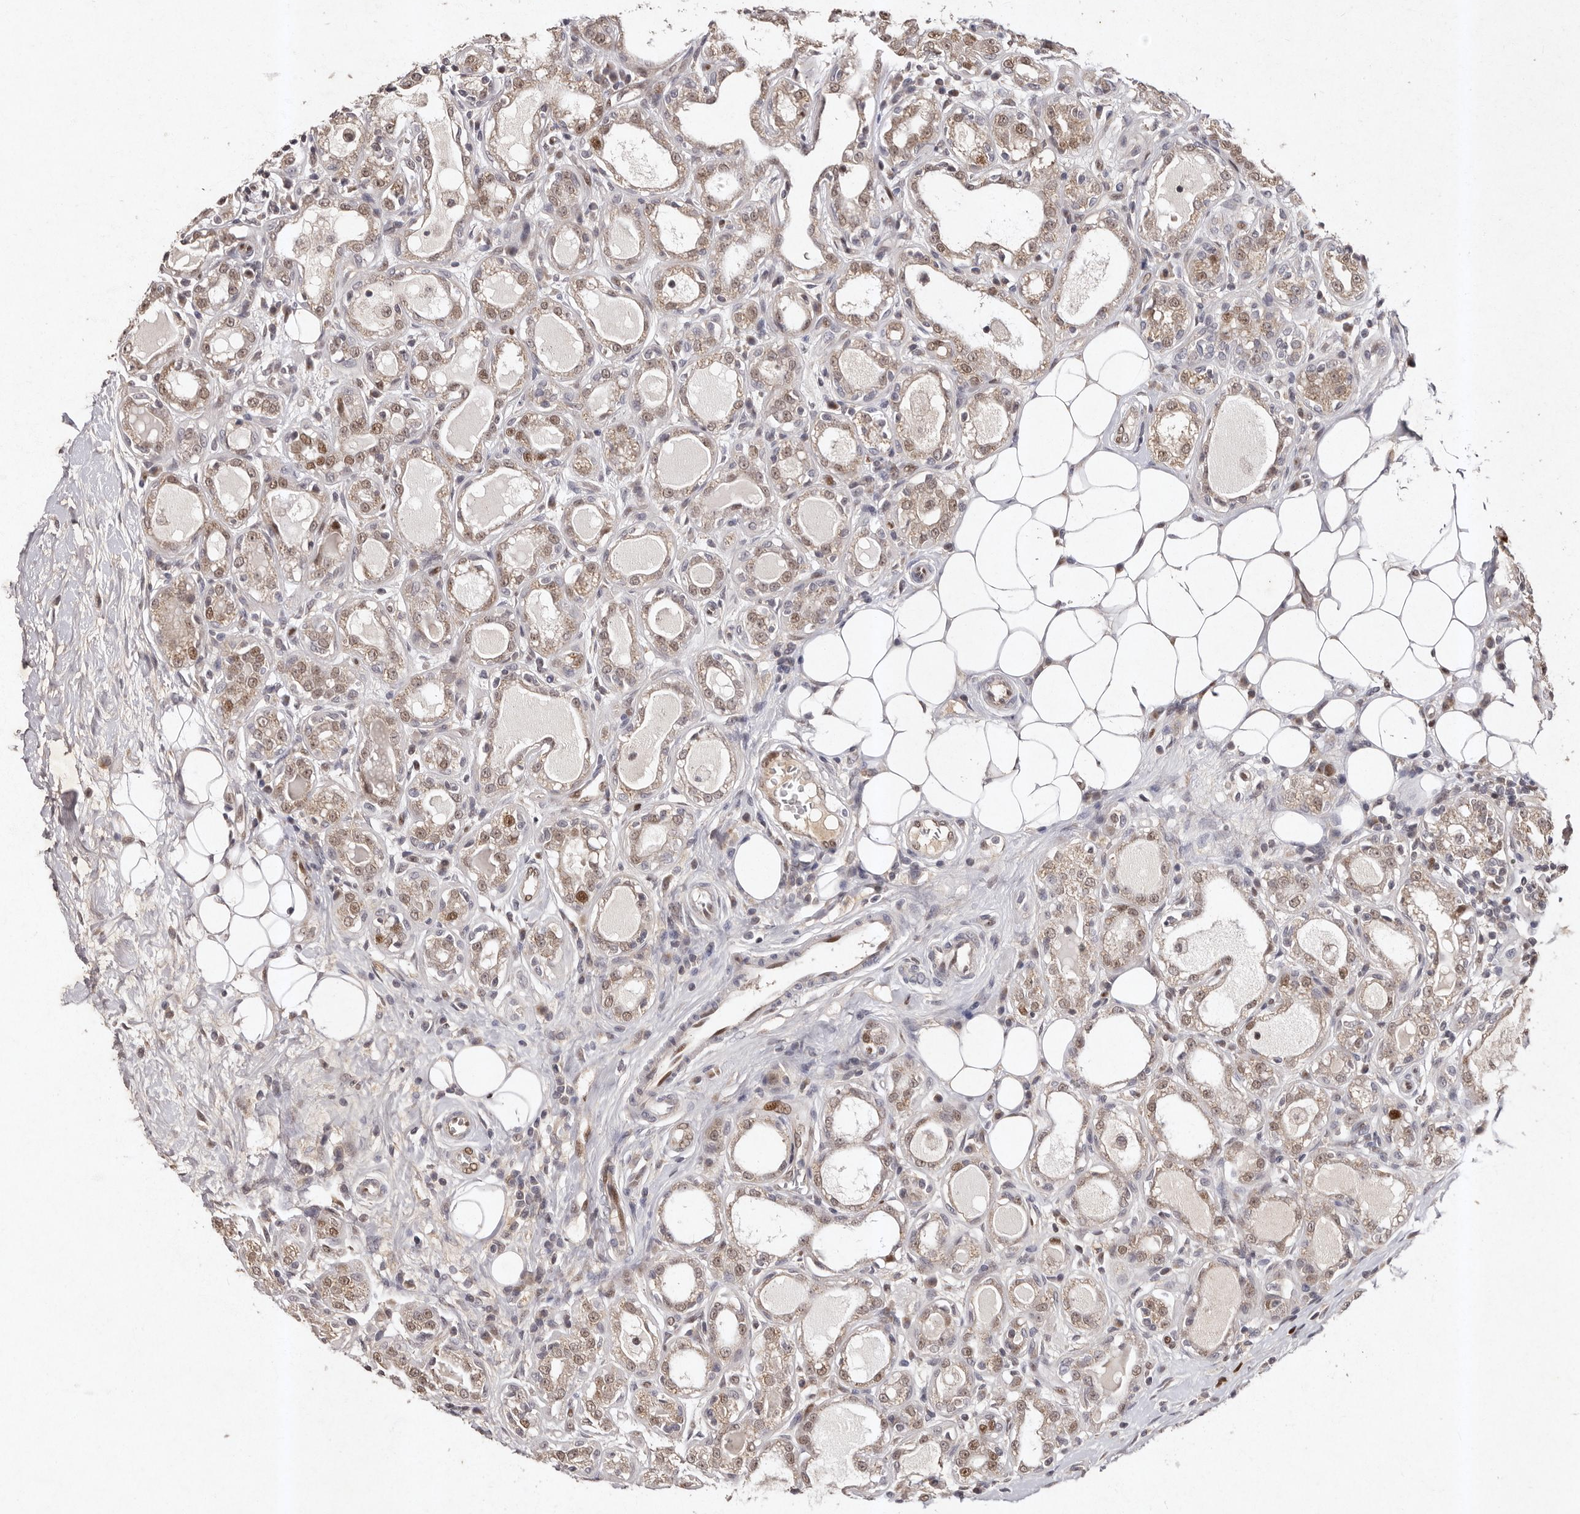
{"staining": {"intensity": "moderate", "quantity": ">75%", "location": "nuclear"}, "tissue": "breast cancer", "cell_type": "Tumor cells", "image_type": "cancer", "snomed": [{"axis": "morphology", "description": "Duct carcinoma"}, {"axis": "topography", "description": "Breast"}], "caption": "Immunohistochemistry histopathology image of neoplastic tissue: infiltrating ductal carcinoma (breast) stained using immunohistochemistry (IHC) reveals medium levels of moderate protein expression localized specifically in the nuclear of tumor cells, appearing as a nuclear brown color.", "gene": "KLF7", "patient": {"sex": "female", "age": 27}}